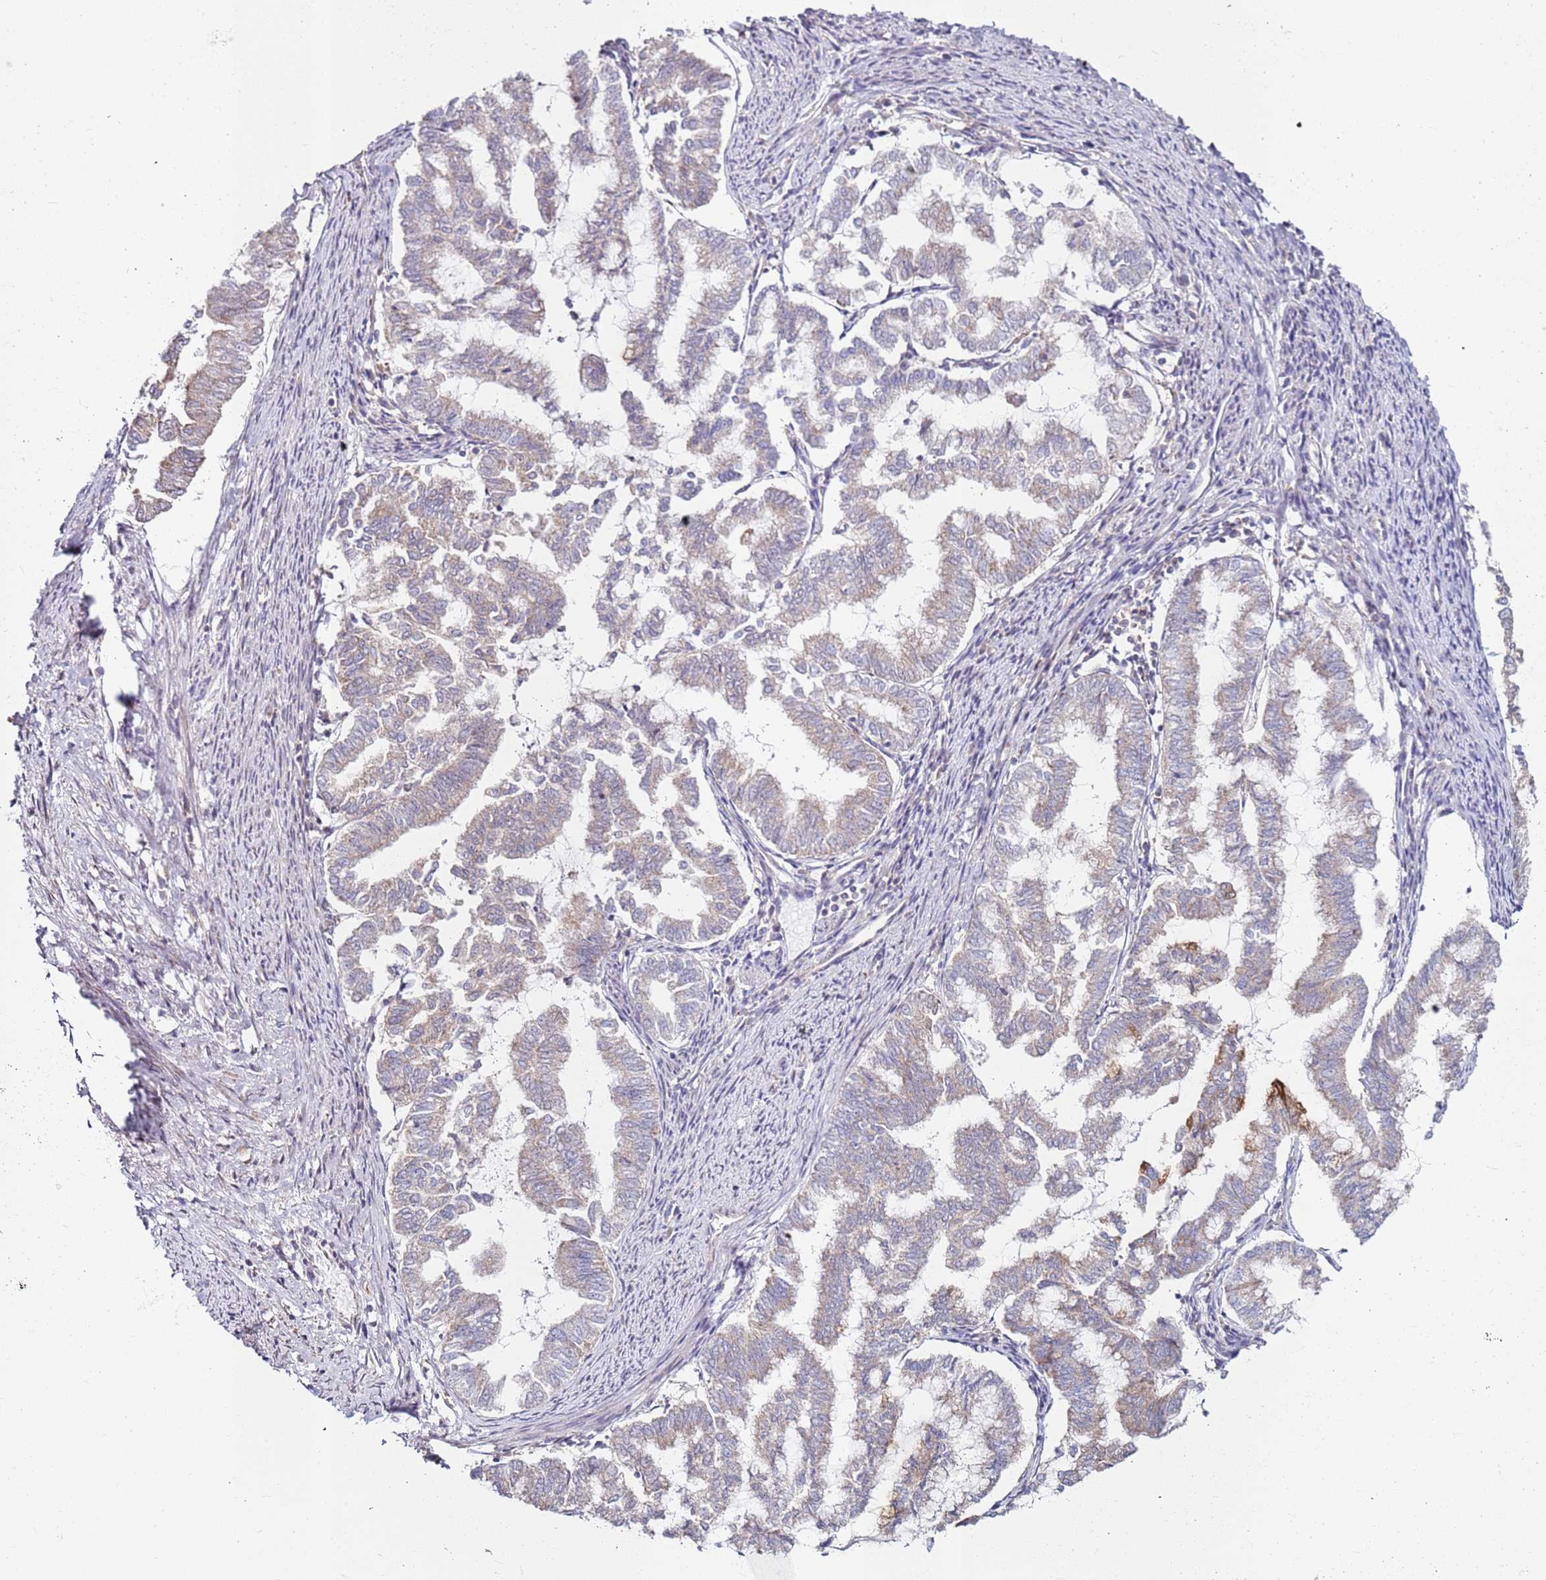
{"staining": {"intensity": "weak", "quantity": "25%-75%", "location": "cytoplasmic/membranous"}, "tissue": "endometrial cancer", "cell_type": "Tumor cells", "image_type": "cancer", "snomed": [{"axis": "morphology", "description": "Adenocarcinoma, NOS"}, {"axis": "topography", "description": "Endometrium"}], "caption": "Brown immunohistochemical staining in adenocarcinoma (endometrial) demonstrates weak cytoplasmic/membranous positivity in approximately 25%-75% of tumor cells.", "gene": "CNOT9", "patient": {"sex": "female", "age": 79}}